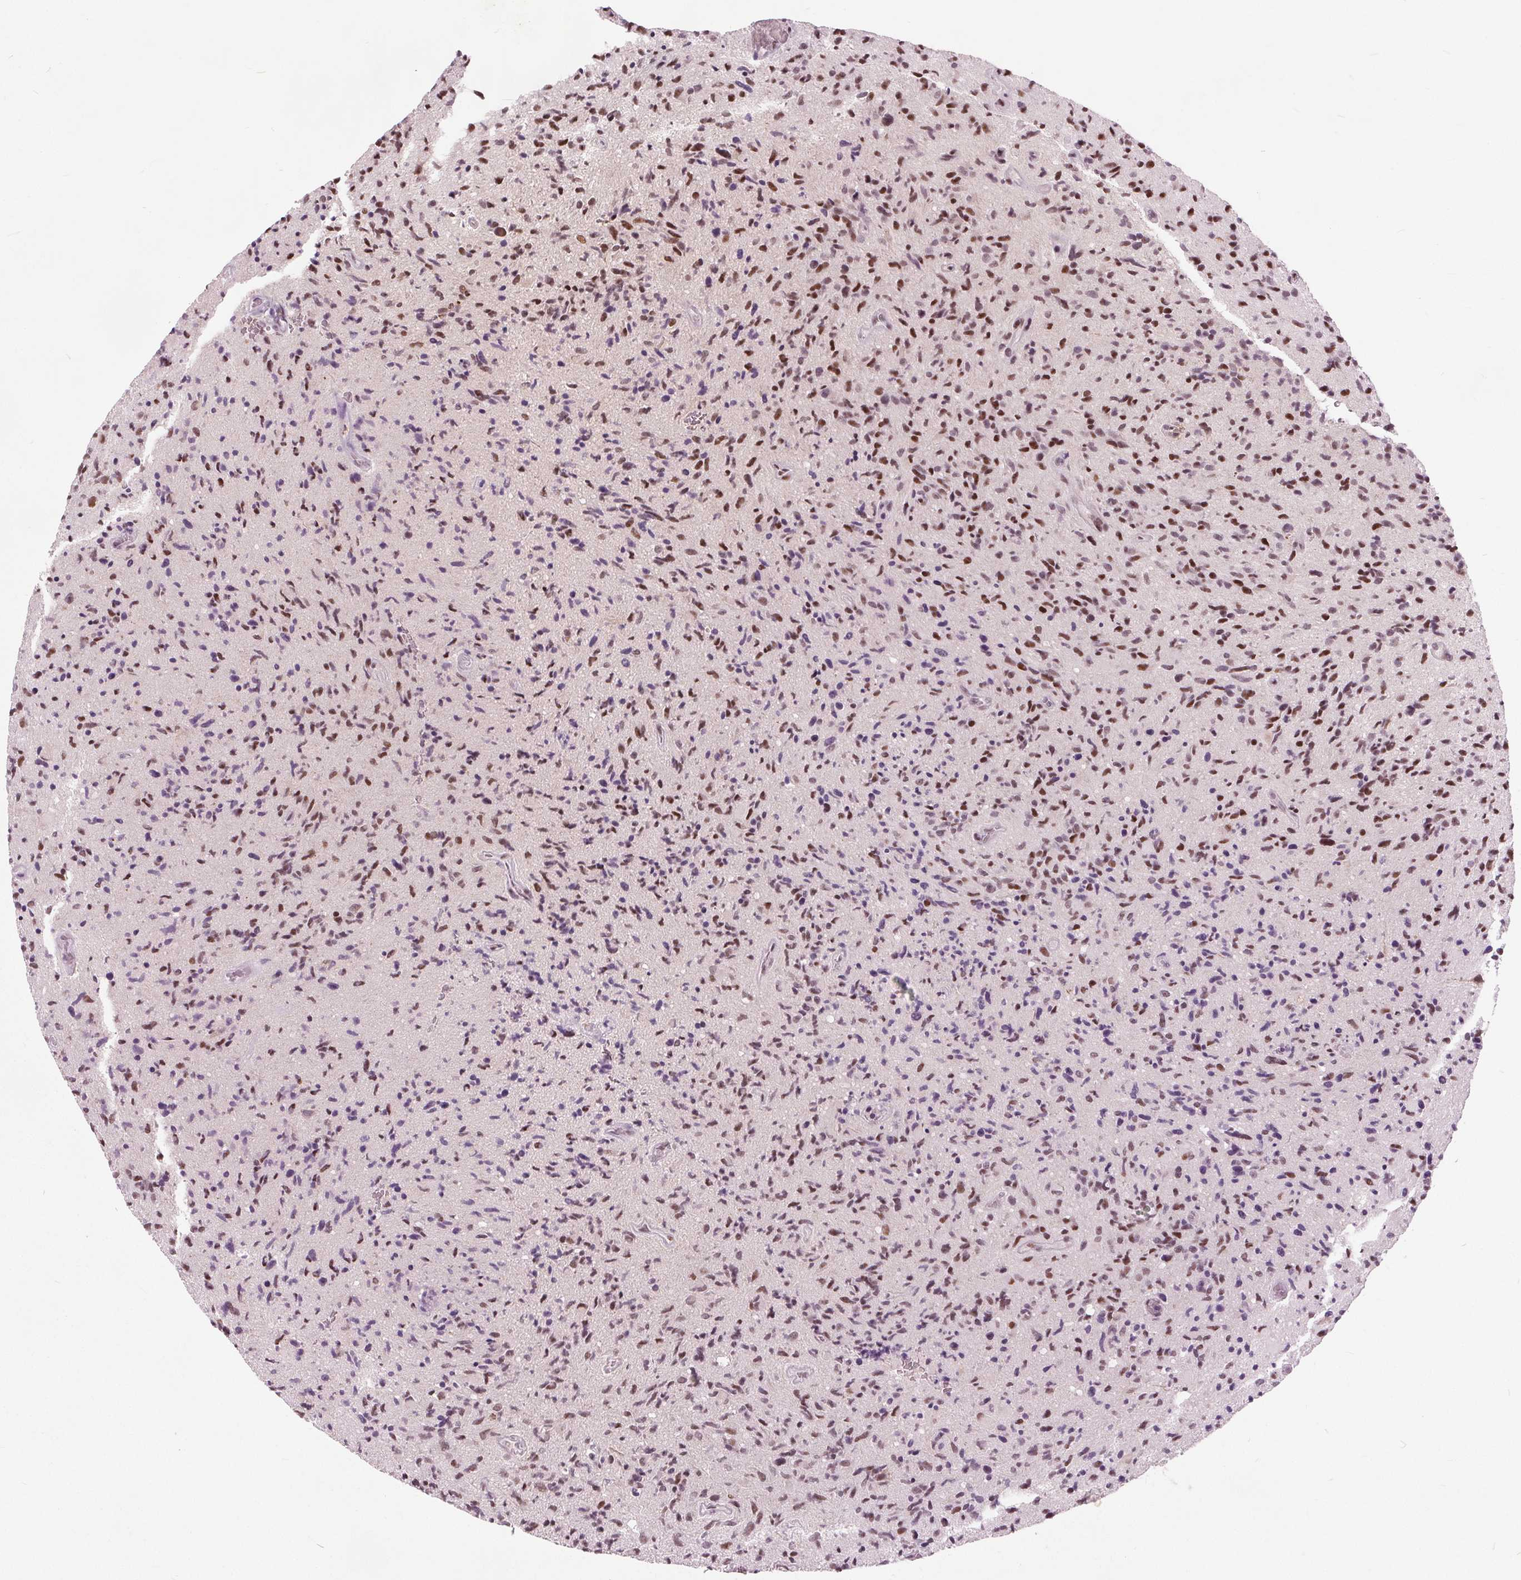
{"staining": {"intensity": "moderate", "quantity": ">75%", "location": "nuclear"}, "tissue": "glioma", "cell_type": "Tumor cells", "image_type": "cancer", "snomed": [{"axis": "morphology", "description": "Glioma, malignant, High grade"}, {"axis": "topography", "description": "Brain"}], "caption": "A high-resolution image shows immunohistochemistry (IHC) staining of high-grade glioma (malignant), which reveals moderate nuclear positivity in approximately >75% of tumor cells.", "gene": "TTC34", "patient": {"sex": "male", "age": 54}}